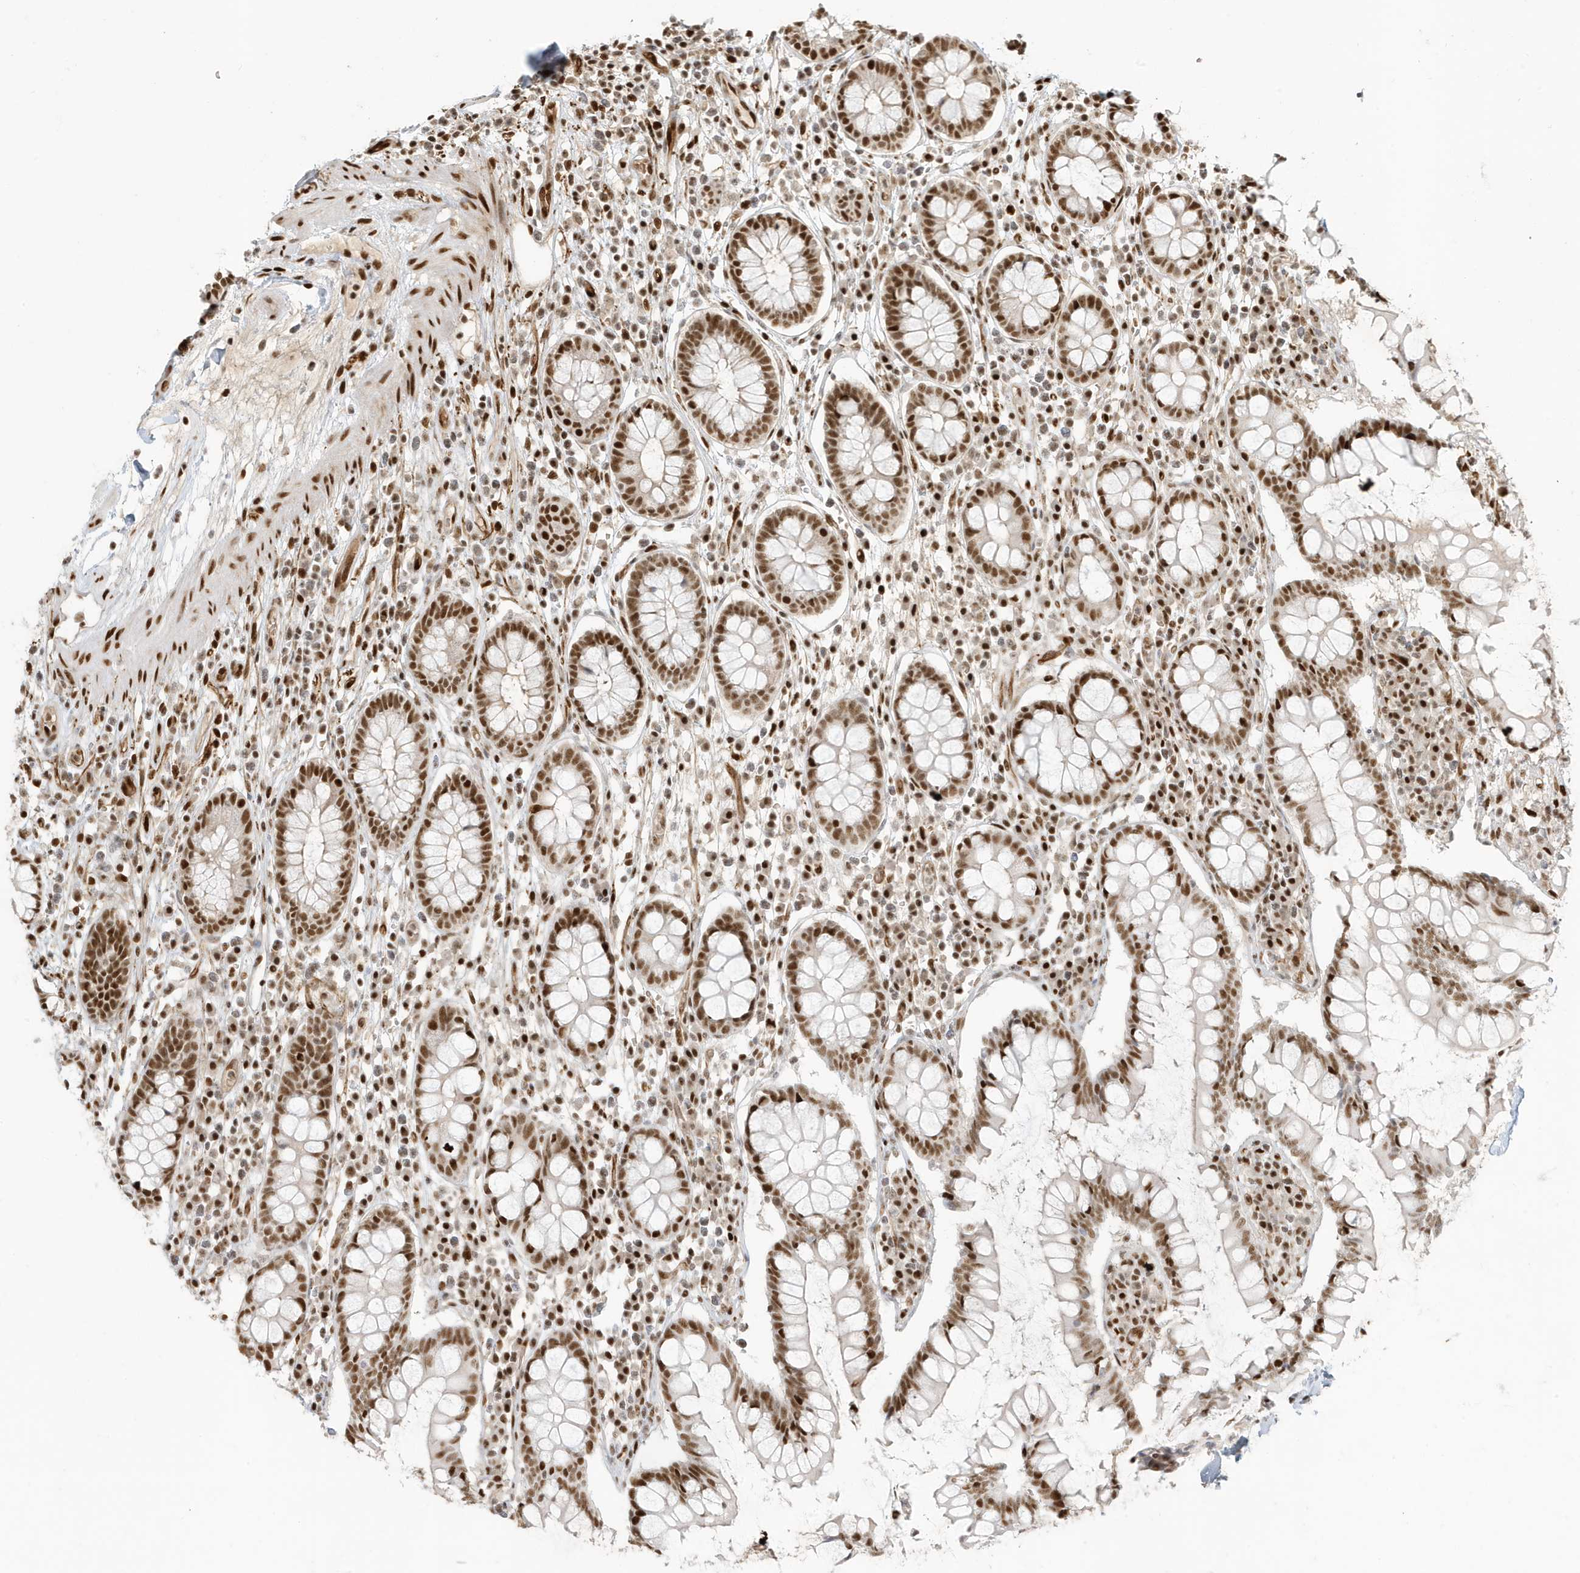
{"staining": {"intensity": "strong", "quantity": ">75%", "location": "nuclear"}, "tissue": "colon", "cell_type": "Endothelial cells", "image_type": "normal", "snomed": [{"axis": "morphology", "description": "Normal tissue, NOS"}, {"axis": "topography", "description": "Colon"}], "caption": "Protein expression analysis of benign colon demonstrates strong nuclear expression in approximately >75% of endothelial cells.", "gene": "CKS1B", "patient": {"sex": "female", "age": 79}}